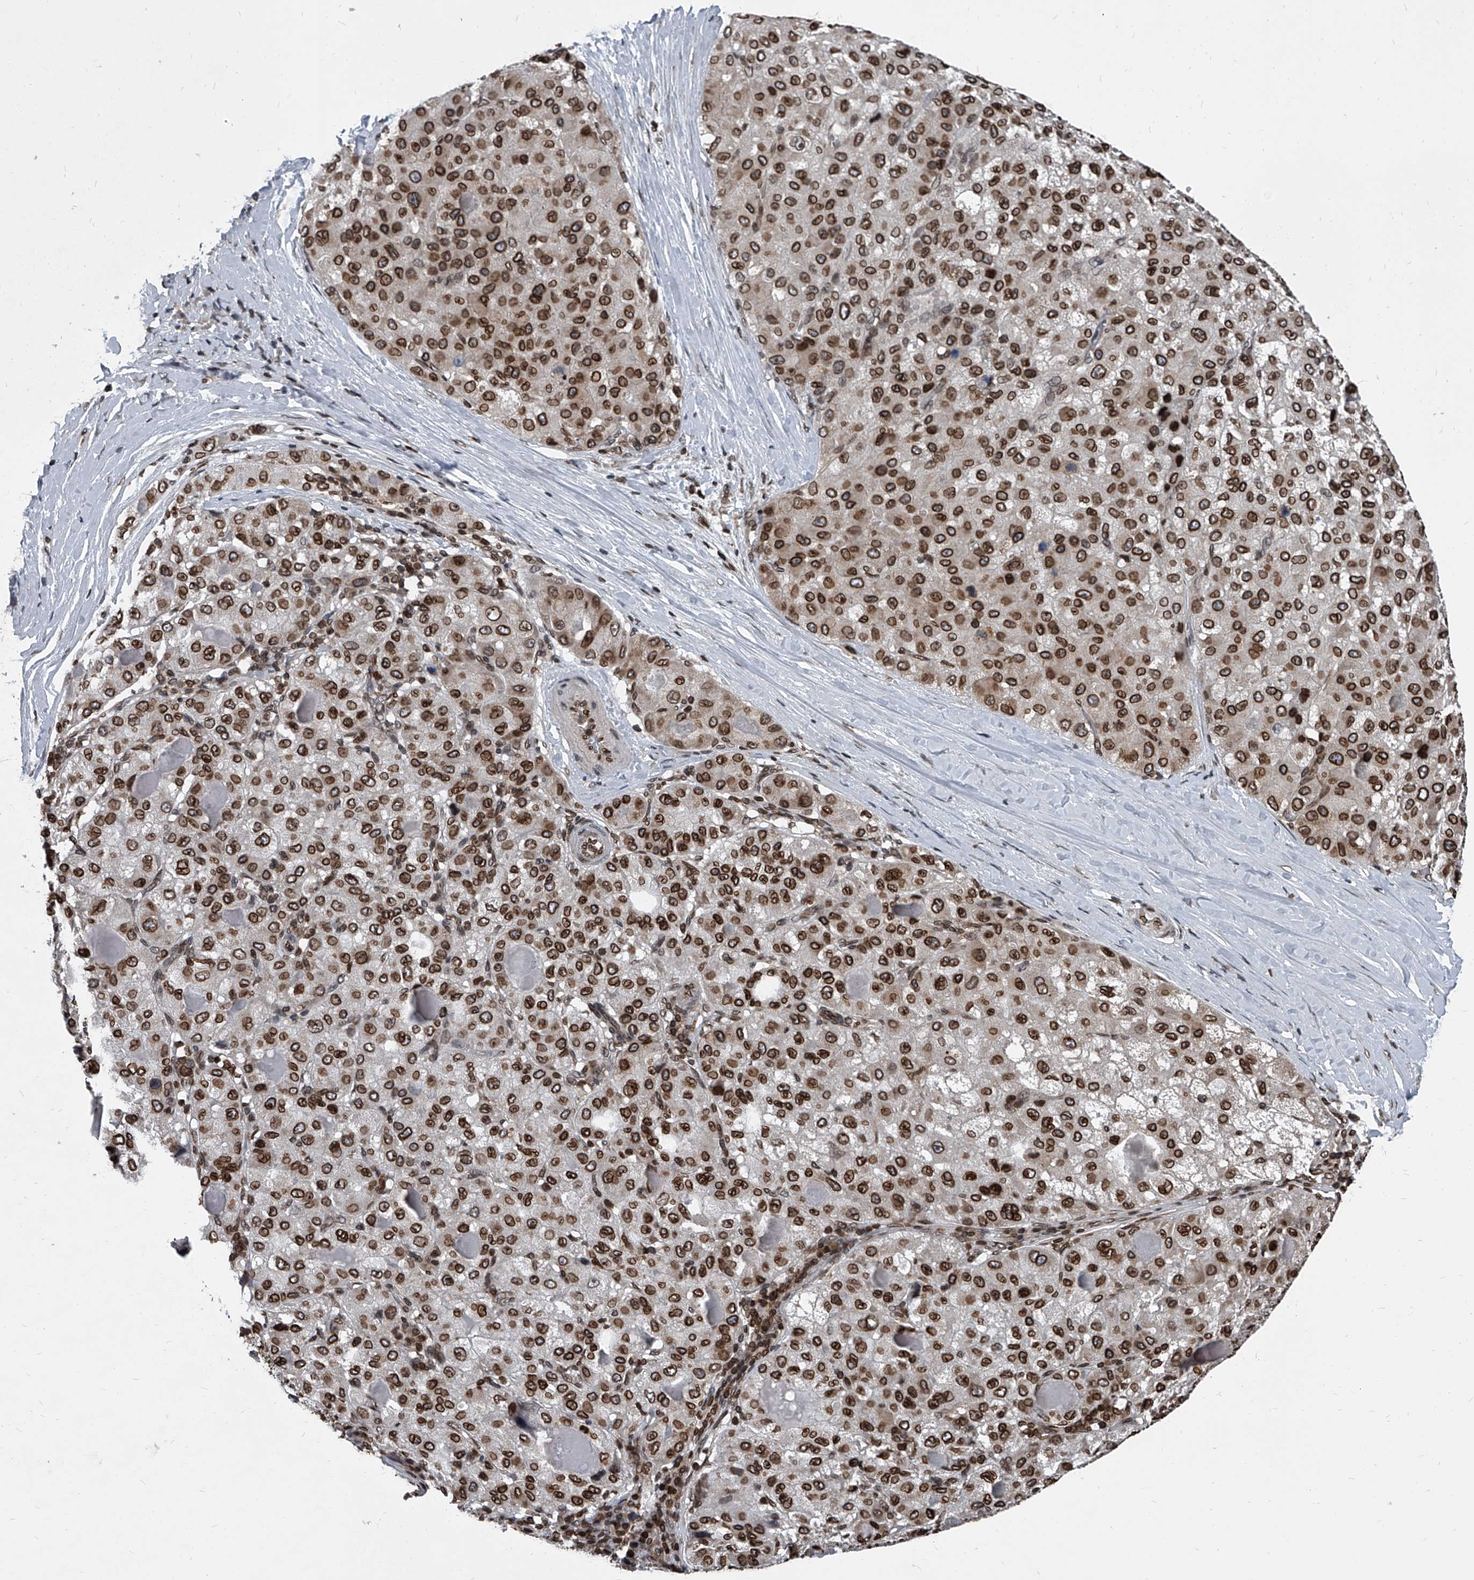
{"staining": {"intensity": "strong", "quantity": ">75%", "location": "cytoplasmic/membranous,nuclear"}, "tissue": "liver cancer", "cell_type": "Tumor cells", "image_type": "cancer", "snomed": [{"axis": "morphology", "description": "Carcinoma, Hepatocellular, NOS"}, {"axis": "topography", "description": "Liver"}], "caption": "This is an image of IHC staining of liver cancer, which shows strong expression in the cytoplasmic/membranous and nuclear of tumor cells.", "gene": "PHF20", "patient": {"sex": "male", "age": 80}}